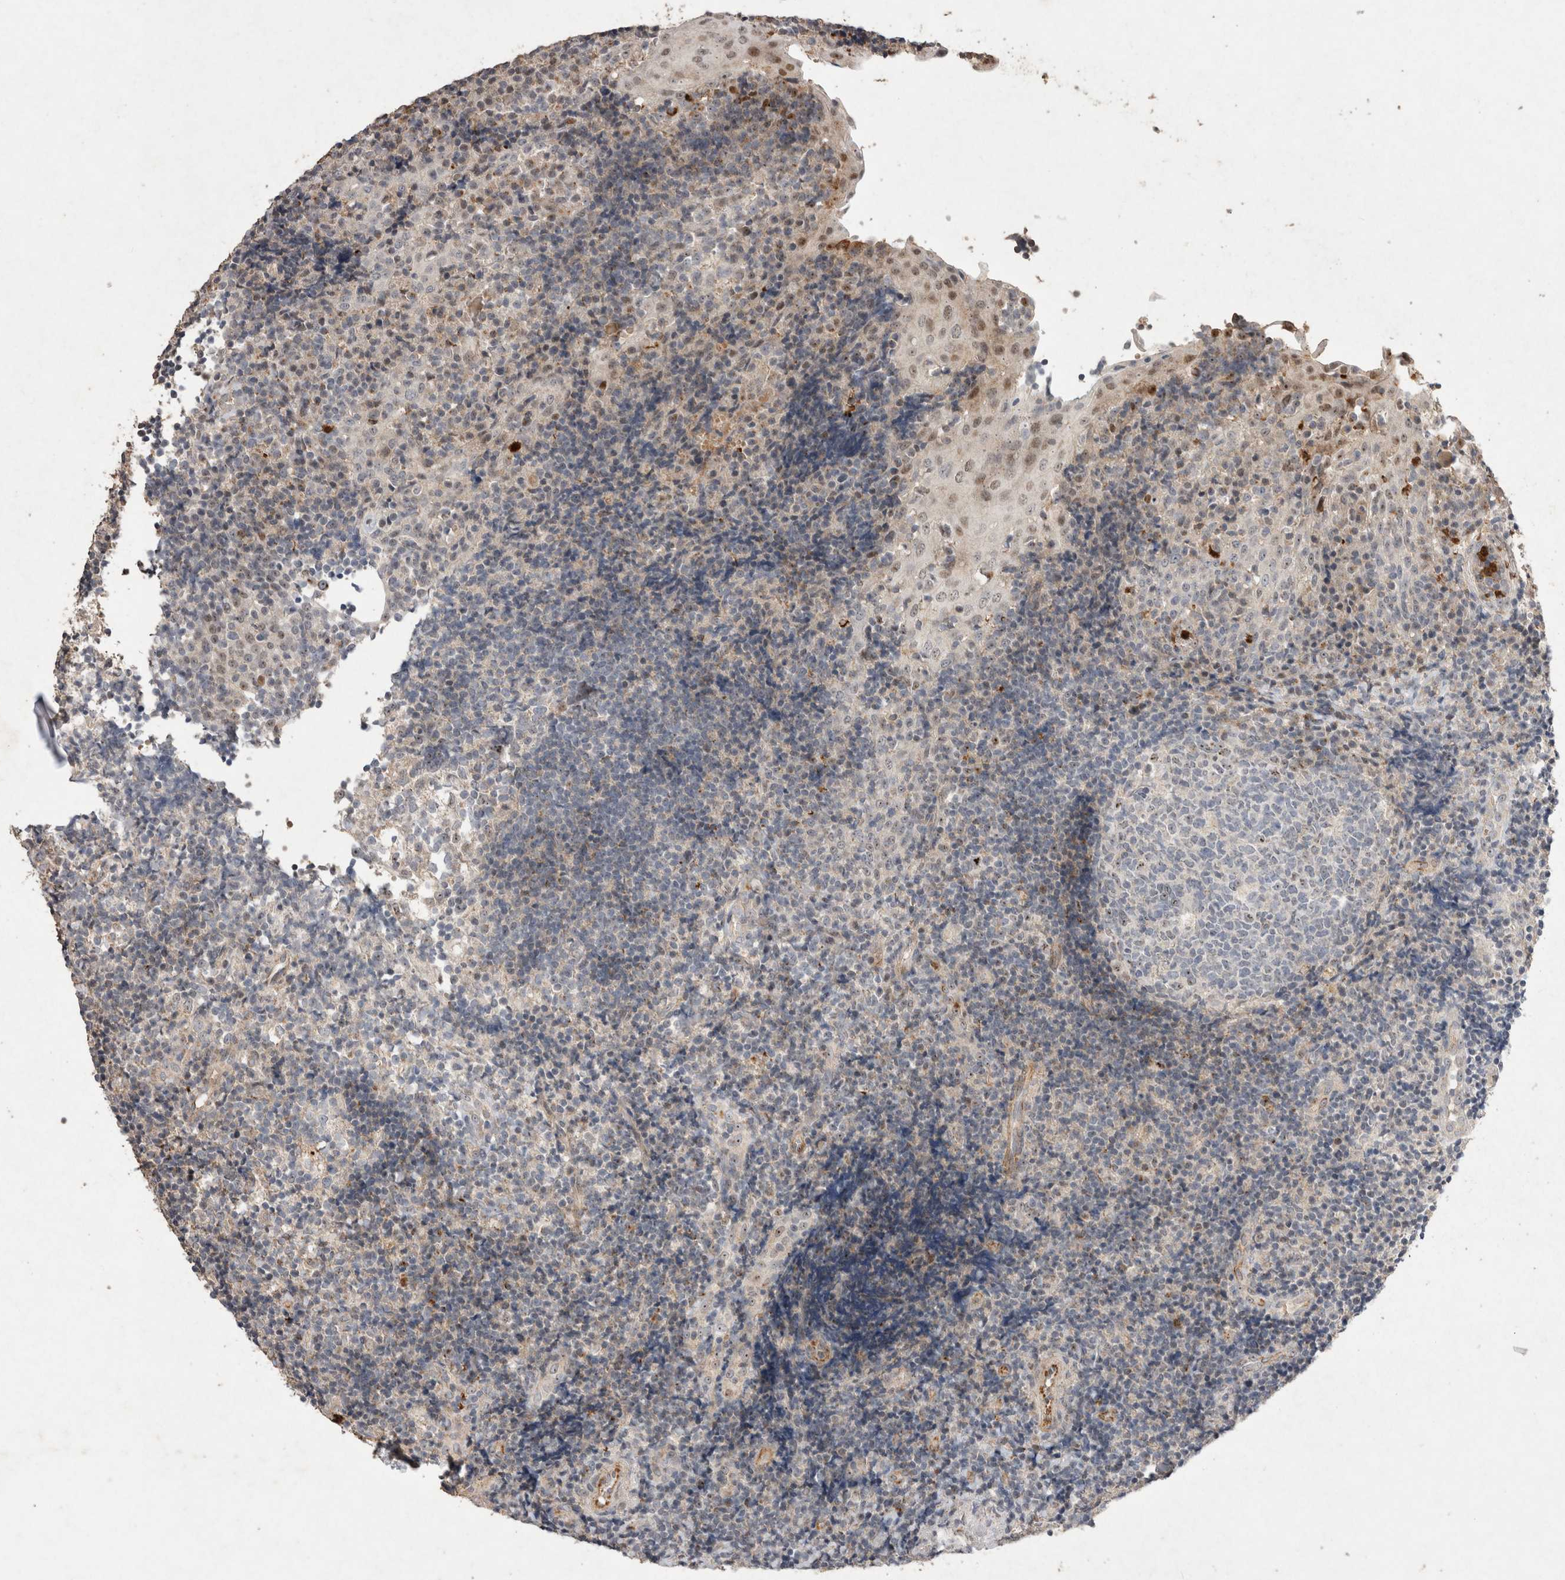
{"staining": {"intensity": "weak", "quantity": "<25%", "location": "nuclear"}, "tissue": "tonsil", "cell_type": "Germinal center cells", "image_type": "normal", "snomed": [{"axis": "morphology", "description": "Normal tissue, NOS"}, {"axis": "topography", "description": "Tonsil"}], "caption": "Immunohistochemical staining of normal human tonsil shows no significant expression in germinal center cells.", "gene": "STK11", "patient": {"sex": "female", "age": 40}}